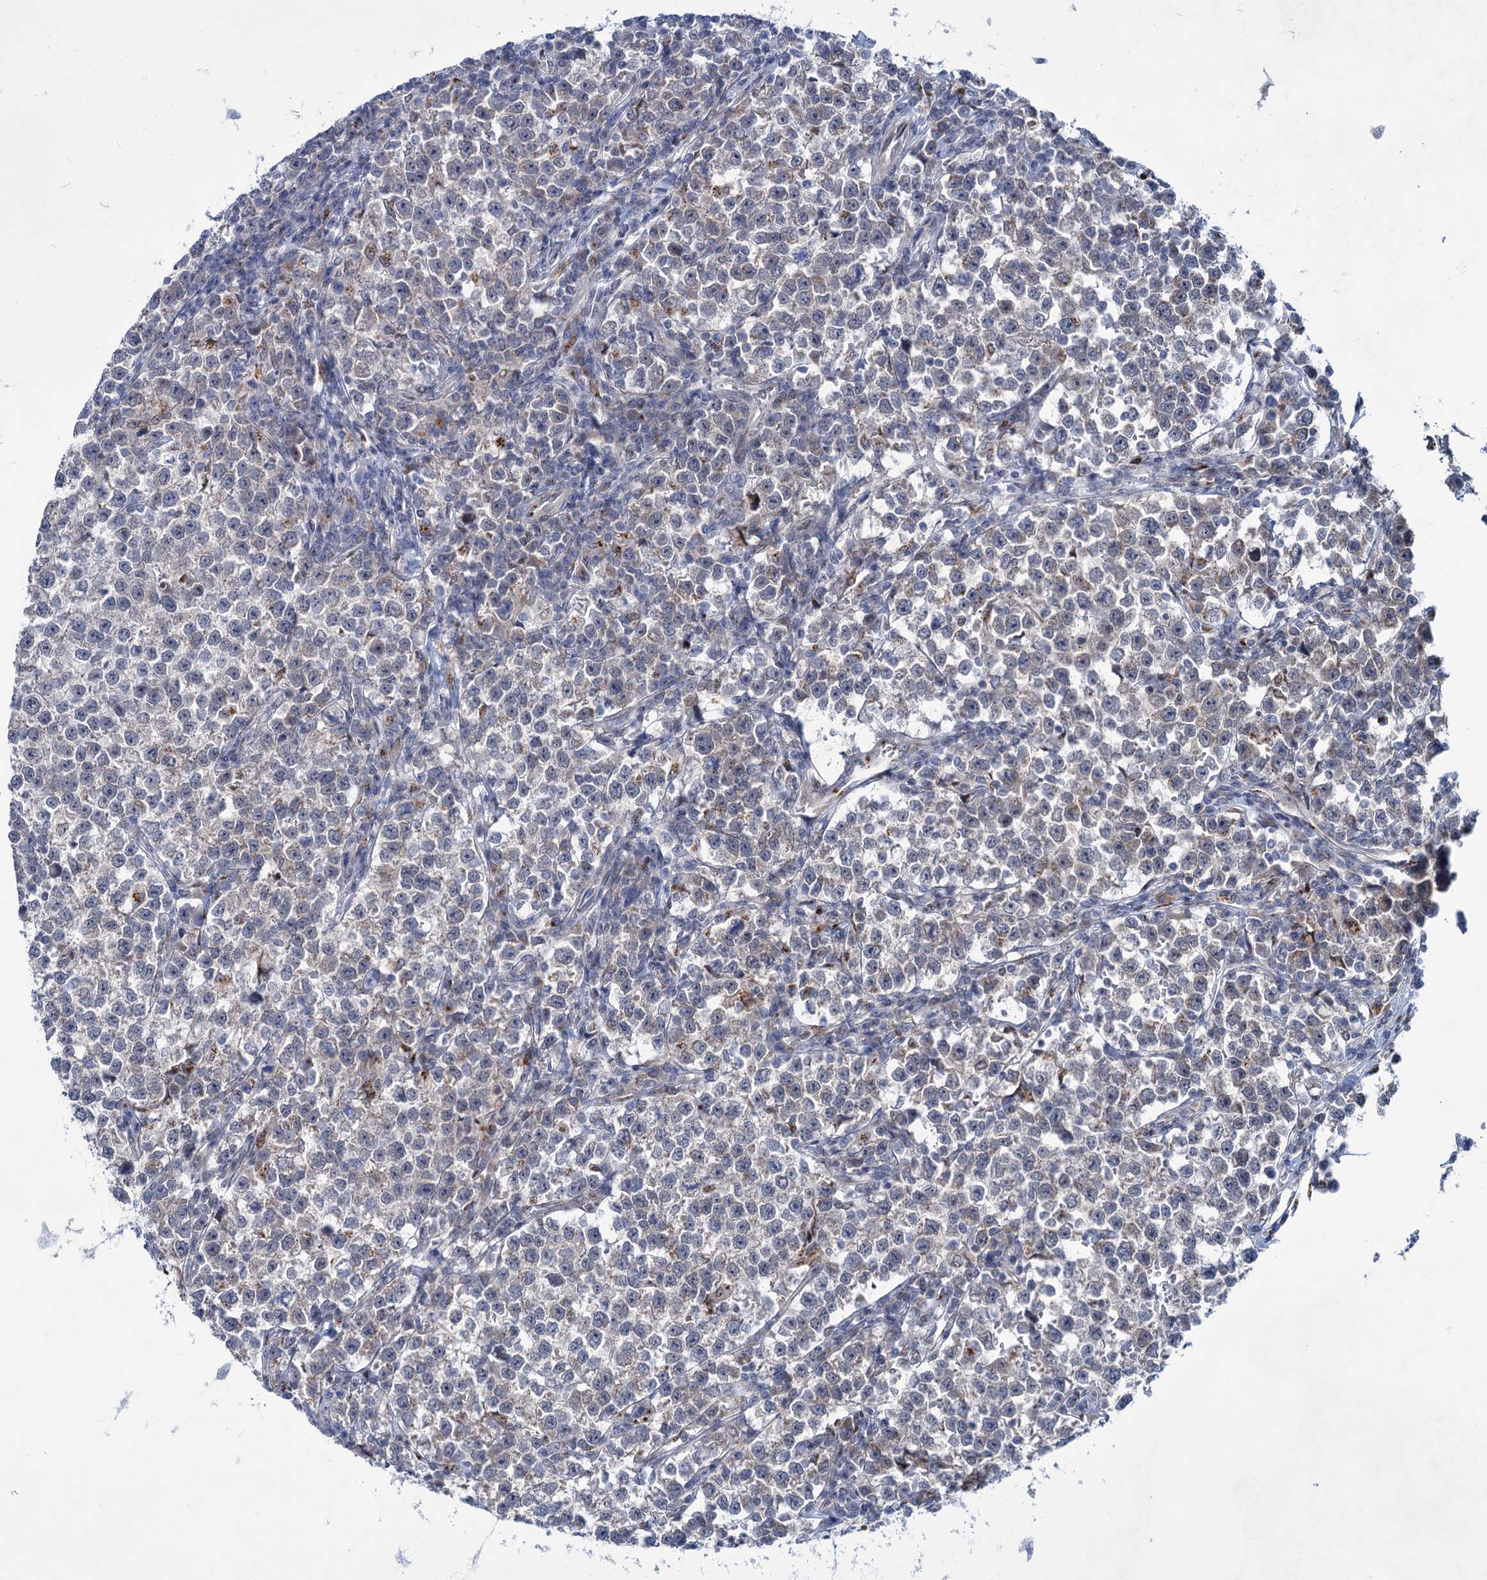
{"staining": {"intensity": "moderate", "quantity": "<25%", "location": "cytoplasmic/membranous"}, "tissue": "testis cancer", "cell_type": "Tumor cells", "image_type": "cancer", "snomed": [{"axis": "morphology", "description": "Normal tissue, NOS"}, {"axis": "morphology", "description": "Seminoma, NOS"}, {"axis": "topography", "description": "Testis"}], "caption": "A brown stain shows moderate cytoplasmic/membranous staining of a protein in human testis cancer tumor cells. The staining was performed using DAB, with brown indicating positive protein expression. Nuclei are stained blue with hematoxylin.", "gene": "ELP4", "patient": {"sex": "male", "age": 43}}